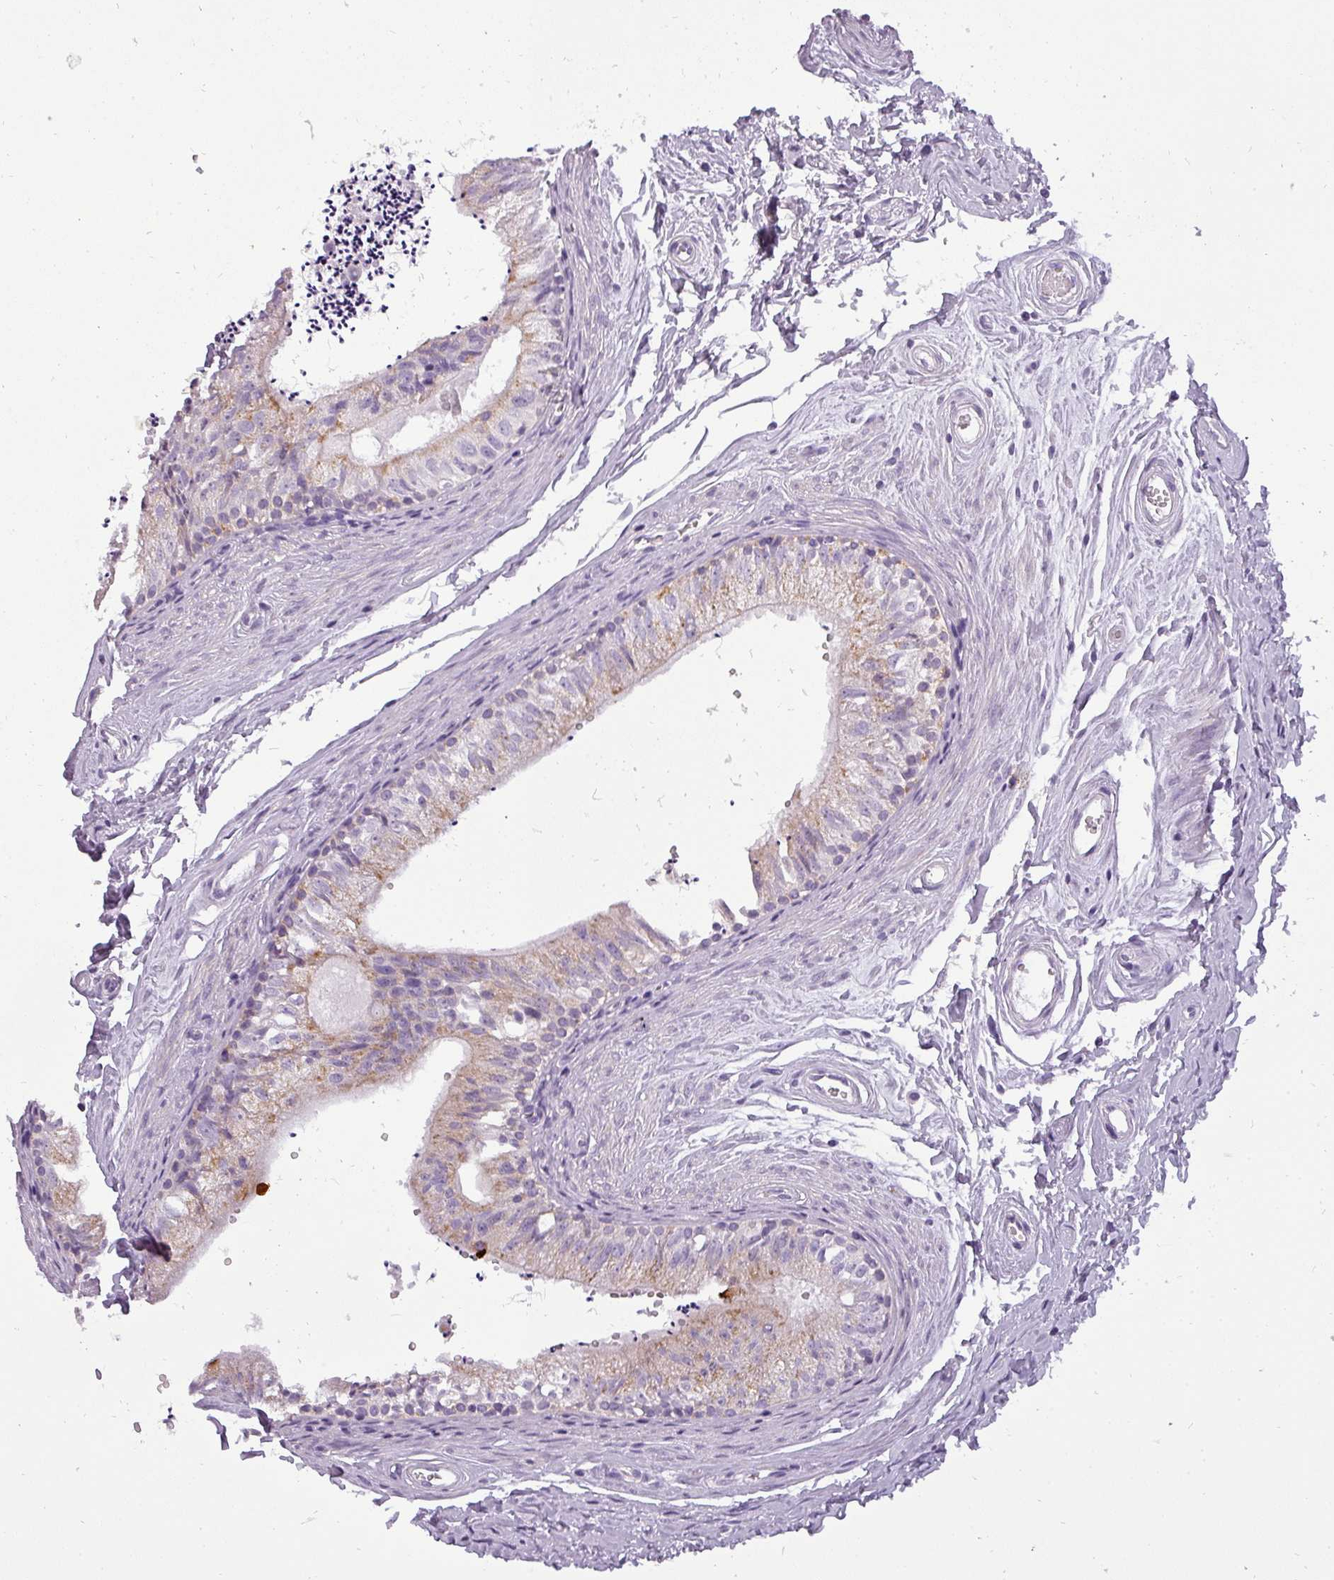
{"staining": {"intensity": "weak", "quantity": ">75%", "location": "cytoplasmic/membranous"}, "tissue": "epididymis", "cell_type": "Glandular cells", "image_type": "normal", "snomed": [{"axis": "morphology", "description": "Normal tissue, NOS"}, {"axis": "topography", "description": "Epididymis"}], "caption": "The image reveals immunohistochemical staining of unremarkable epididymis. There is weak cytoplasmic/membranous positivity is appreciated in about >75% of glandular cells.", "gene": "ATP6V1D", "patient": {"sex": "male", "age": 56}}